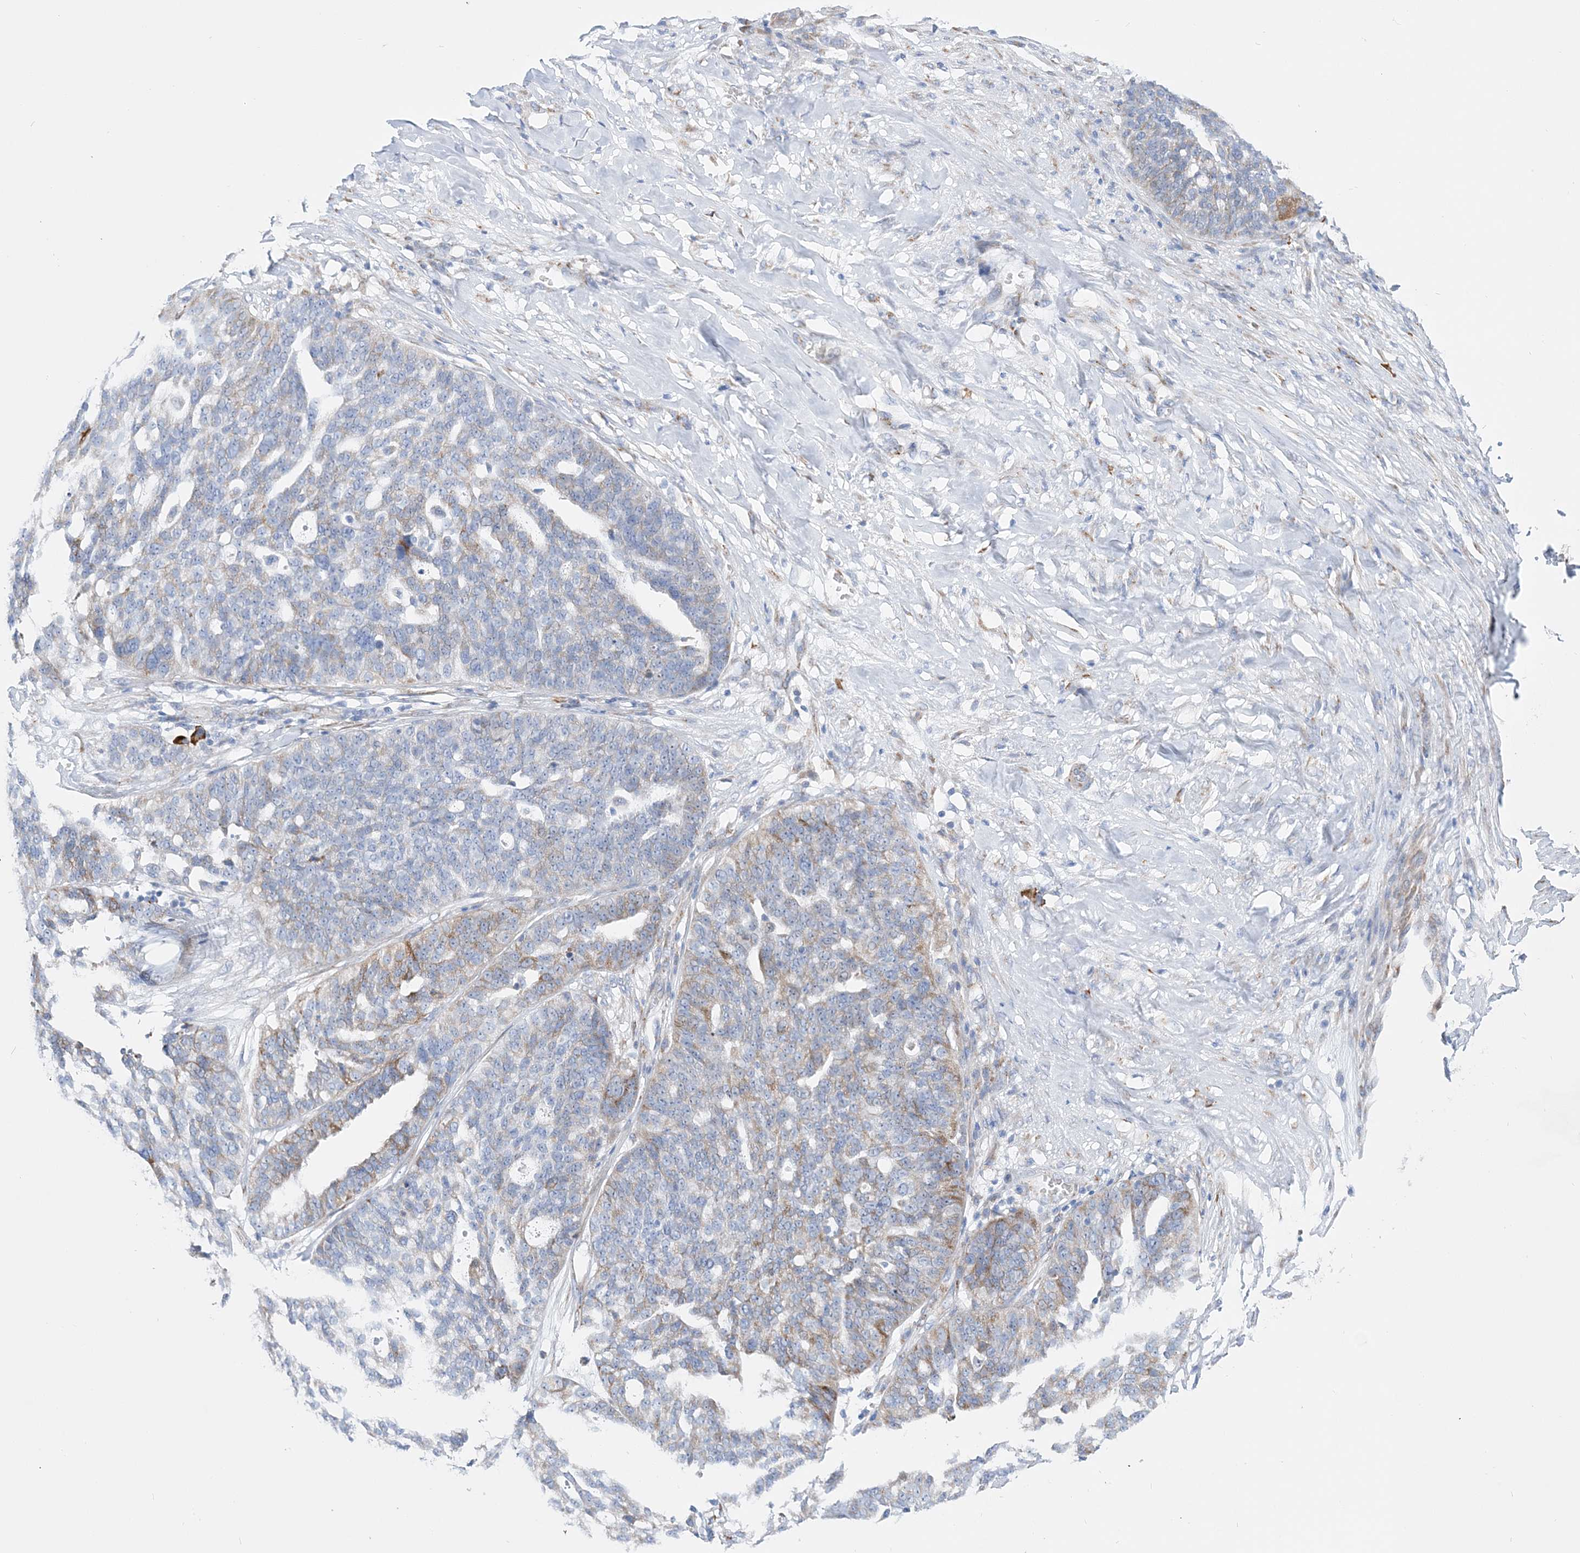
{"staining": {"intensity": "weak", "quantity": "25%-75%", "location": "cytoplasmic/membranous"}, "tissue": "ovarian cancer", "cell_type": "Tumor cells", "image_type": "cancer", "snomed": [{"axis": "morphology", "description": "Cystadenocarcinoma, serous, NOS"}, {"axis": "topography", "description": "Ovary"}], "caption": "IHC photomicrograph of human ovarian cancer (serous cystadenocarcinoma) stained for a protein (brown), which displays low levels of weak cytoplasmic/membranous positivity in approximately 25%-75% of tumor cells.", "gene": "TSPYL6", "patient": {"sex": "female", "age": 59}}